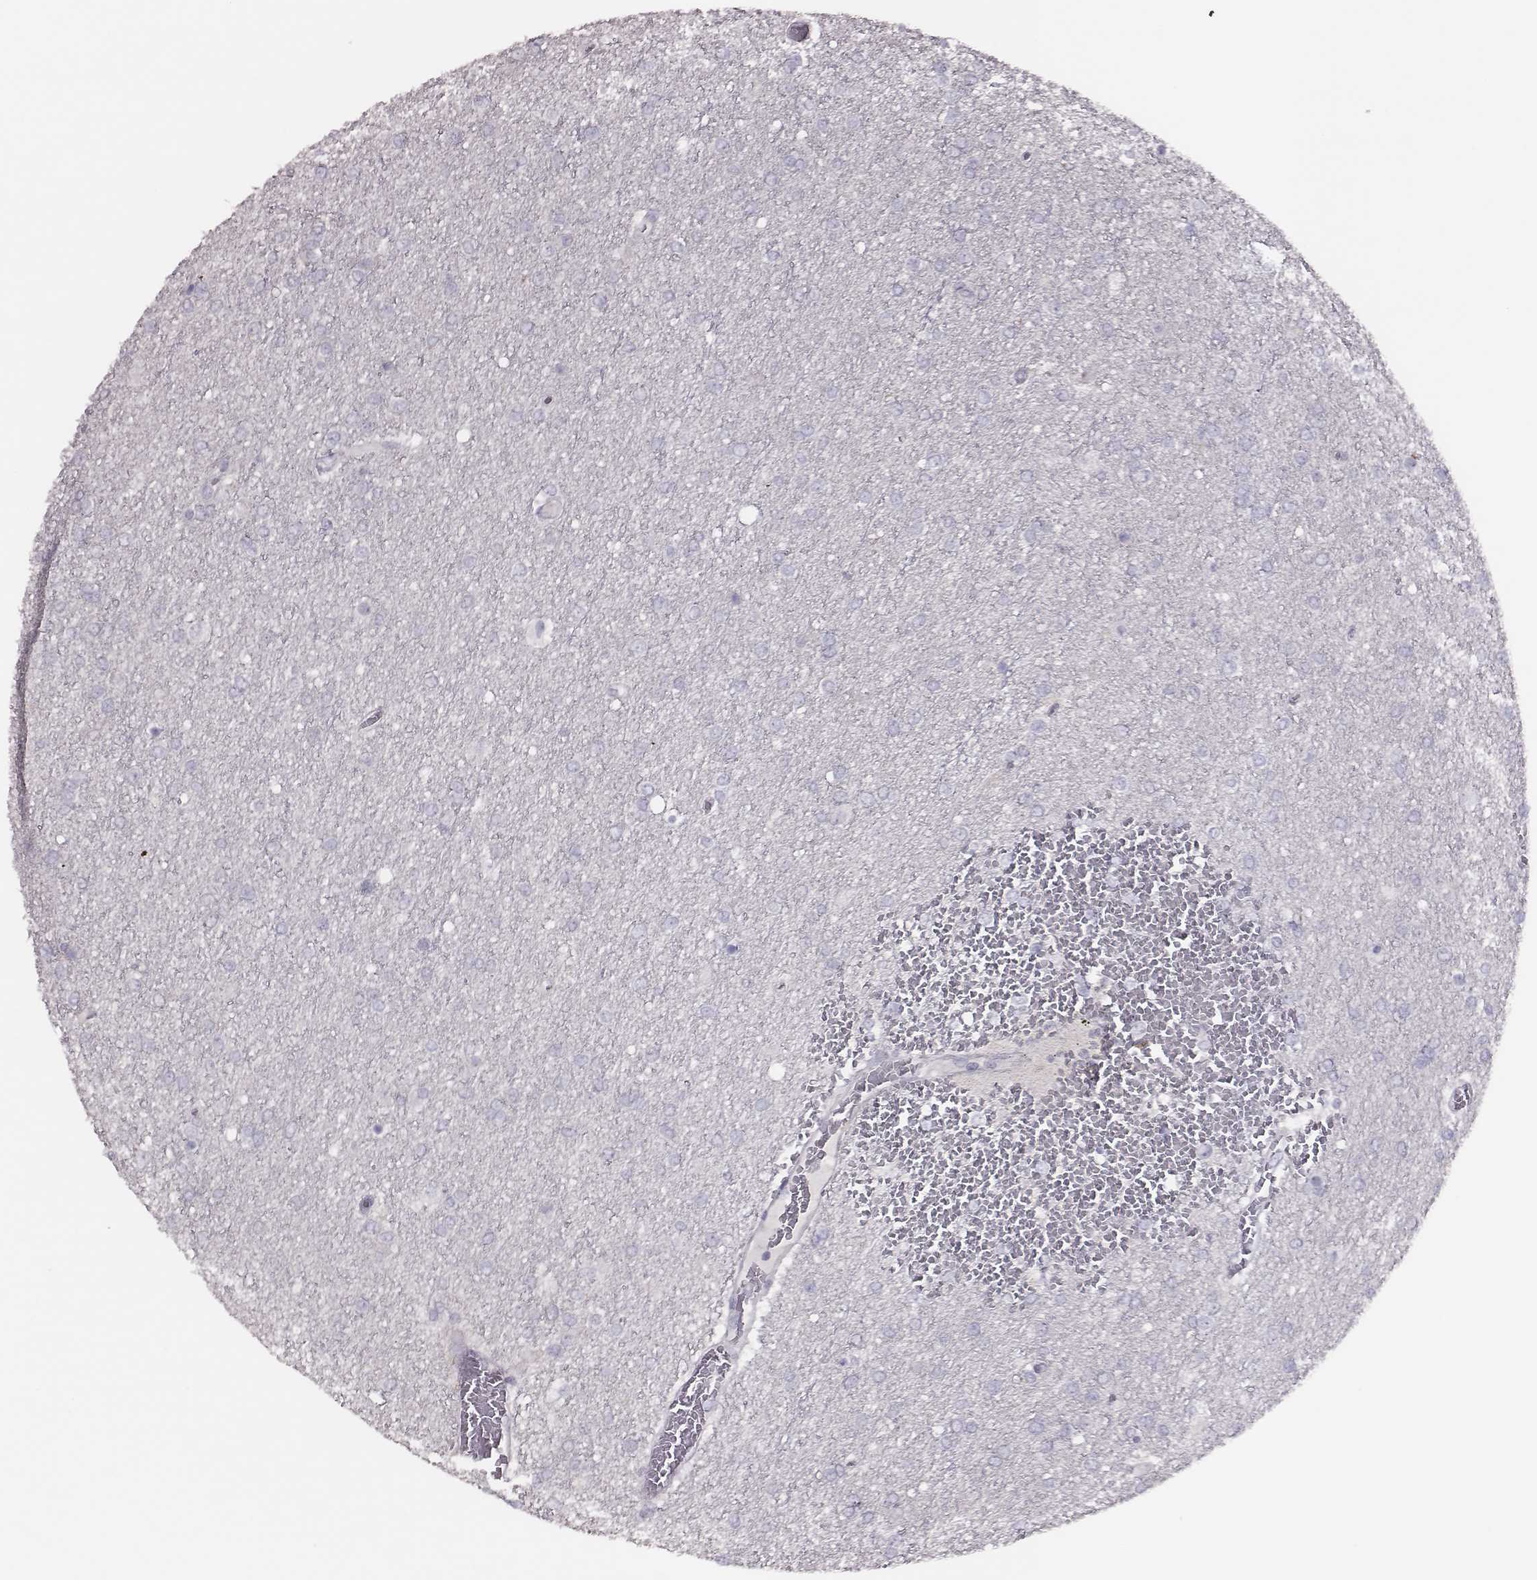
{"staining": {"intensity": "negative", "quantity": "none", "location": "none"}, "tissue": "glioma", "cell_type": "Tumor cells", "image_type": "cancer", "snomed": [{"axis": "morphology", "description": "Glioma, malignant, High grade"}, {"axis": "topography", "description": "Brain"}], "caption": "IHC of human glioma exhibits no staining in tumor cells. (Brightfield microscopy of DAB (3,3'-diaminobenzidine) immunohistochemistry (IHC) at high magnification).", "gene": "P2RY10", "patient": {"sex": "female", "age": 61}}